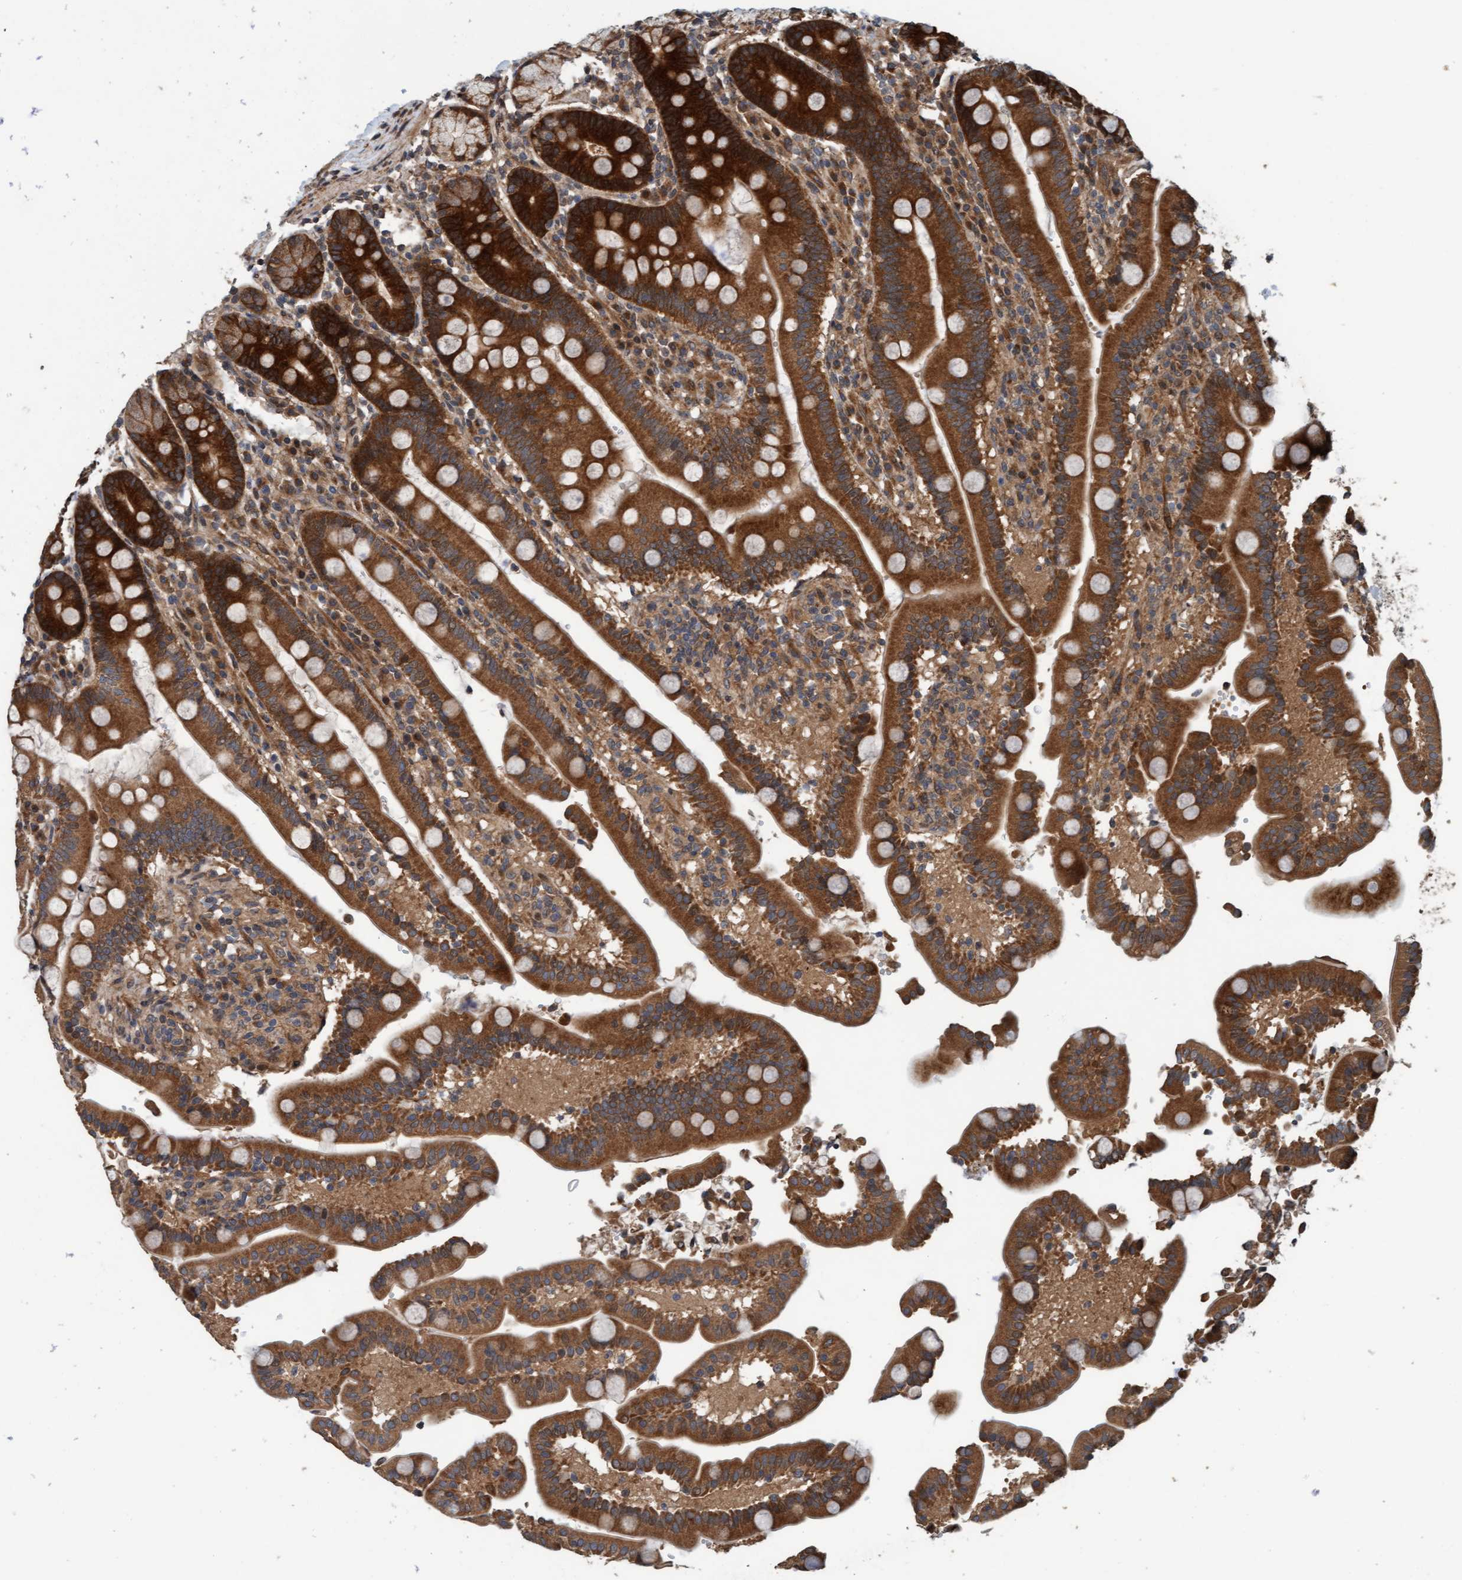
{"staining": {"intensity": "strong", "quantity": ">75%", "location": "cytoplasmic/membranous"}, "tissue": "duodenum", "cell_type": "Glandular cells", "image_type": "normal", "snomed": [{"axis": "morphology", "description": "Normal tissue, NOS"}, {"axis": "topography", "description": "Small intestine, NOS"}], "caption": "Strong cytoplasmic/membranous protein positivity is seen in approximately >75% of glandular cells in duodenum. (DAB IHC, brown staining for protein, blue staining for nuclei).", "gene": "MLXIP", "patient": {"sex": "female", "age": 71}}